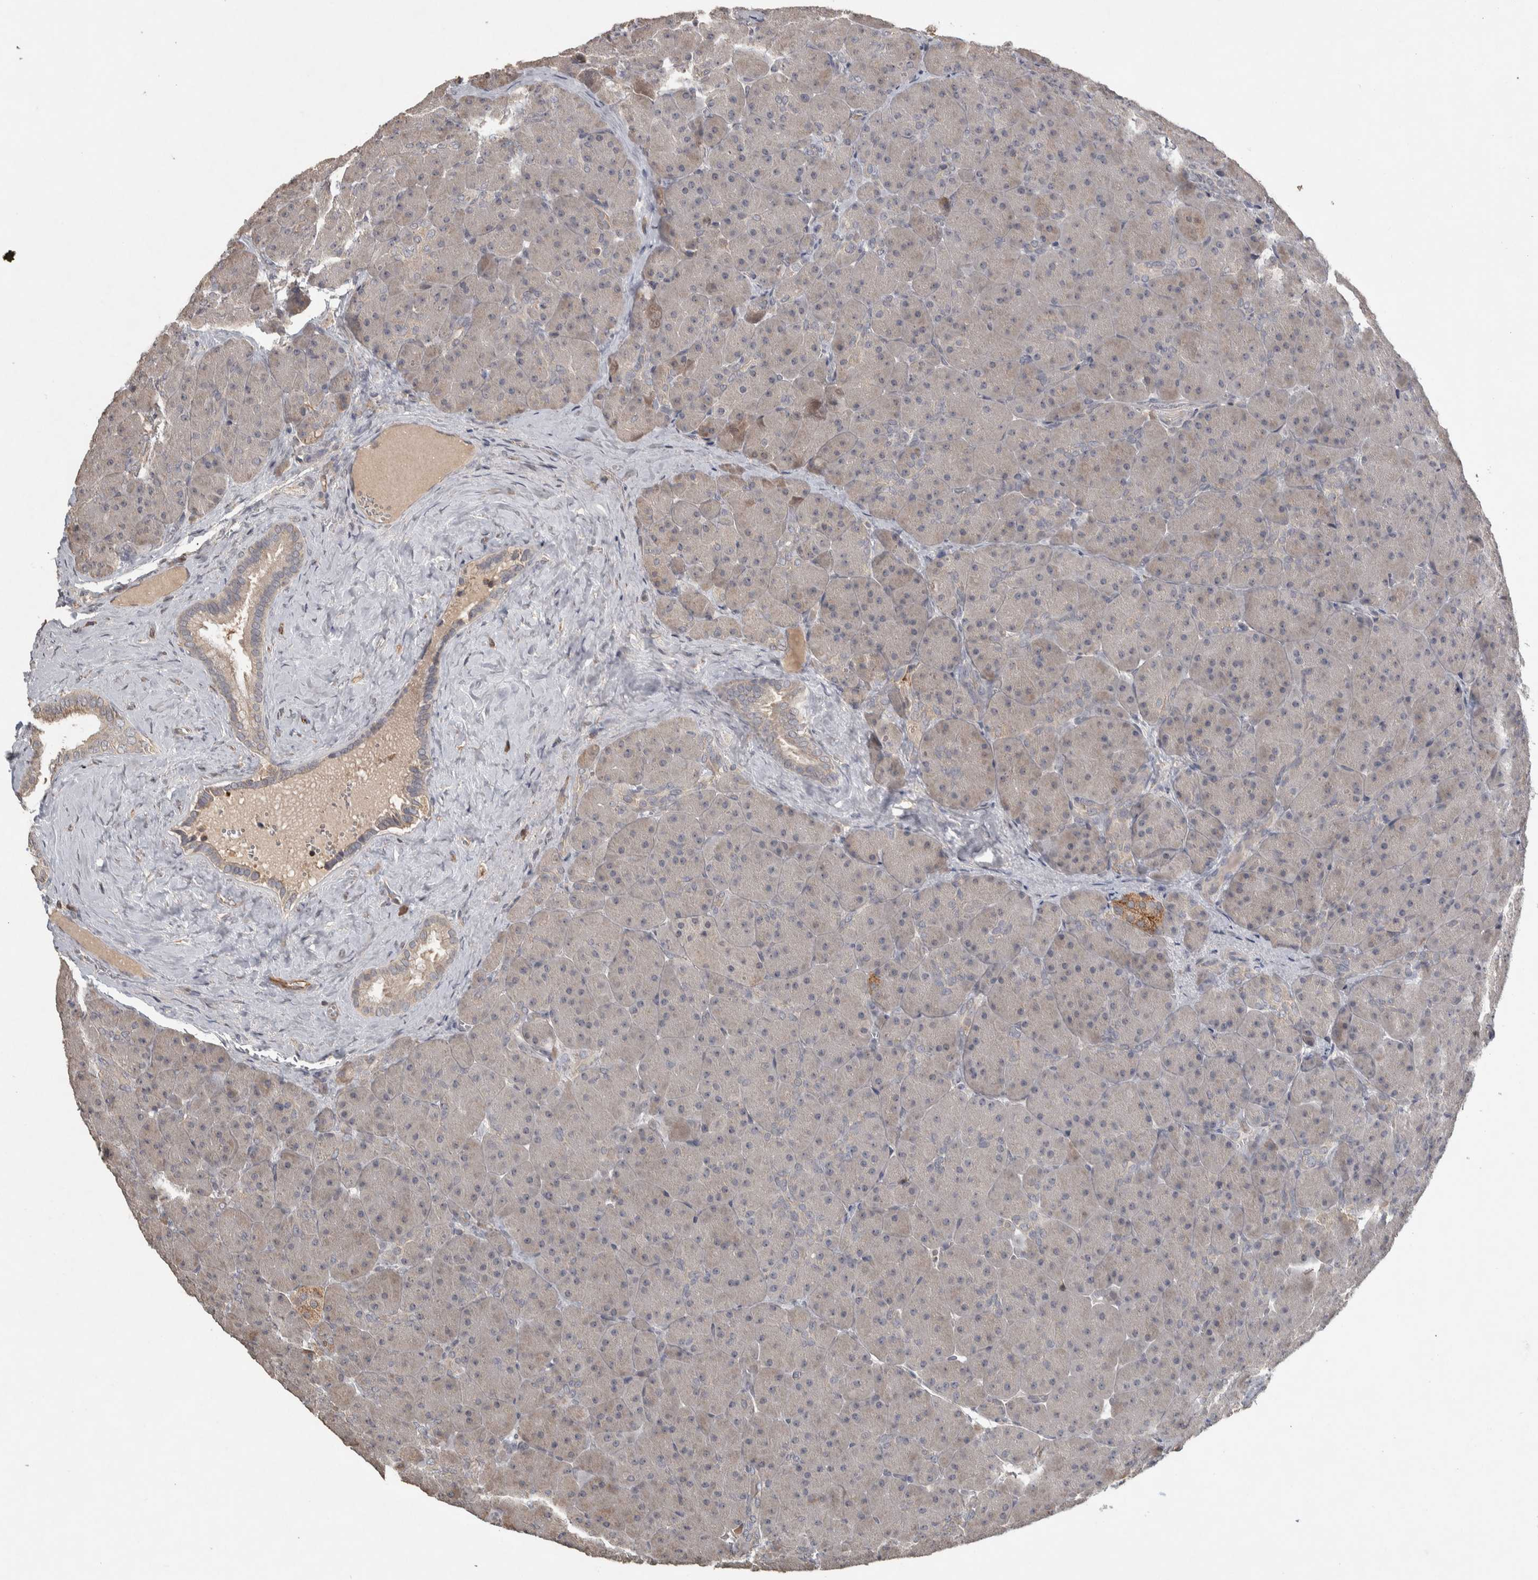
{"staining": {"intensity": "negative", "quantity": "none", "location": "none"}, "tissue": "pancreas", "cell_type": "Exocrine glandular cells", "image_type": "normal", "snomed": [{"axis": "morphology", "description": "Normal tissue, NOS"}, {"axis": "topography", "description": "Pancreas"}], "caption": "A high-resolution image shows immunohistochemistry (IHC) staining of unremarkable pancreas, which displays no significant staining in exocrine glandular cells.", "gene": "EIF3H", "patient": {"sex": "male", "age": 66}}